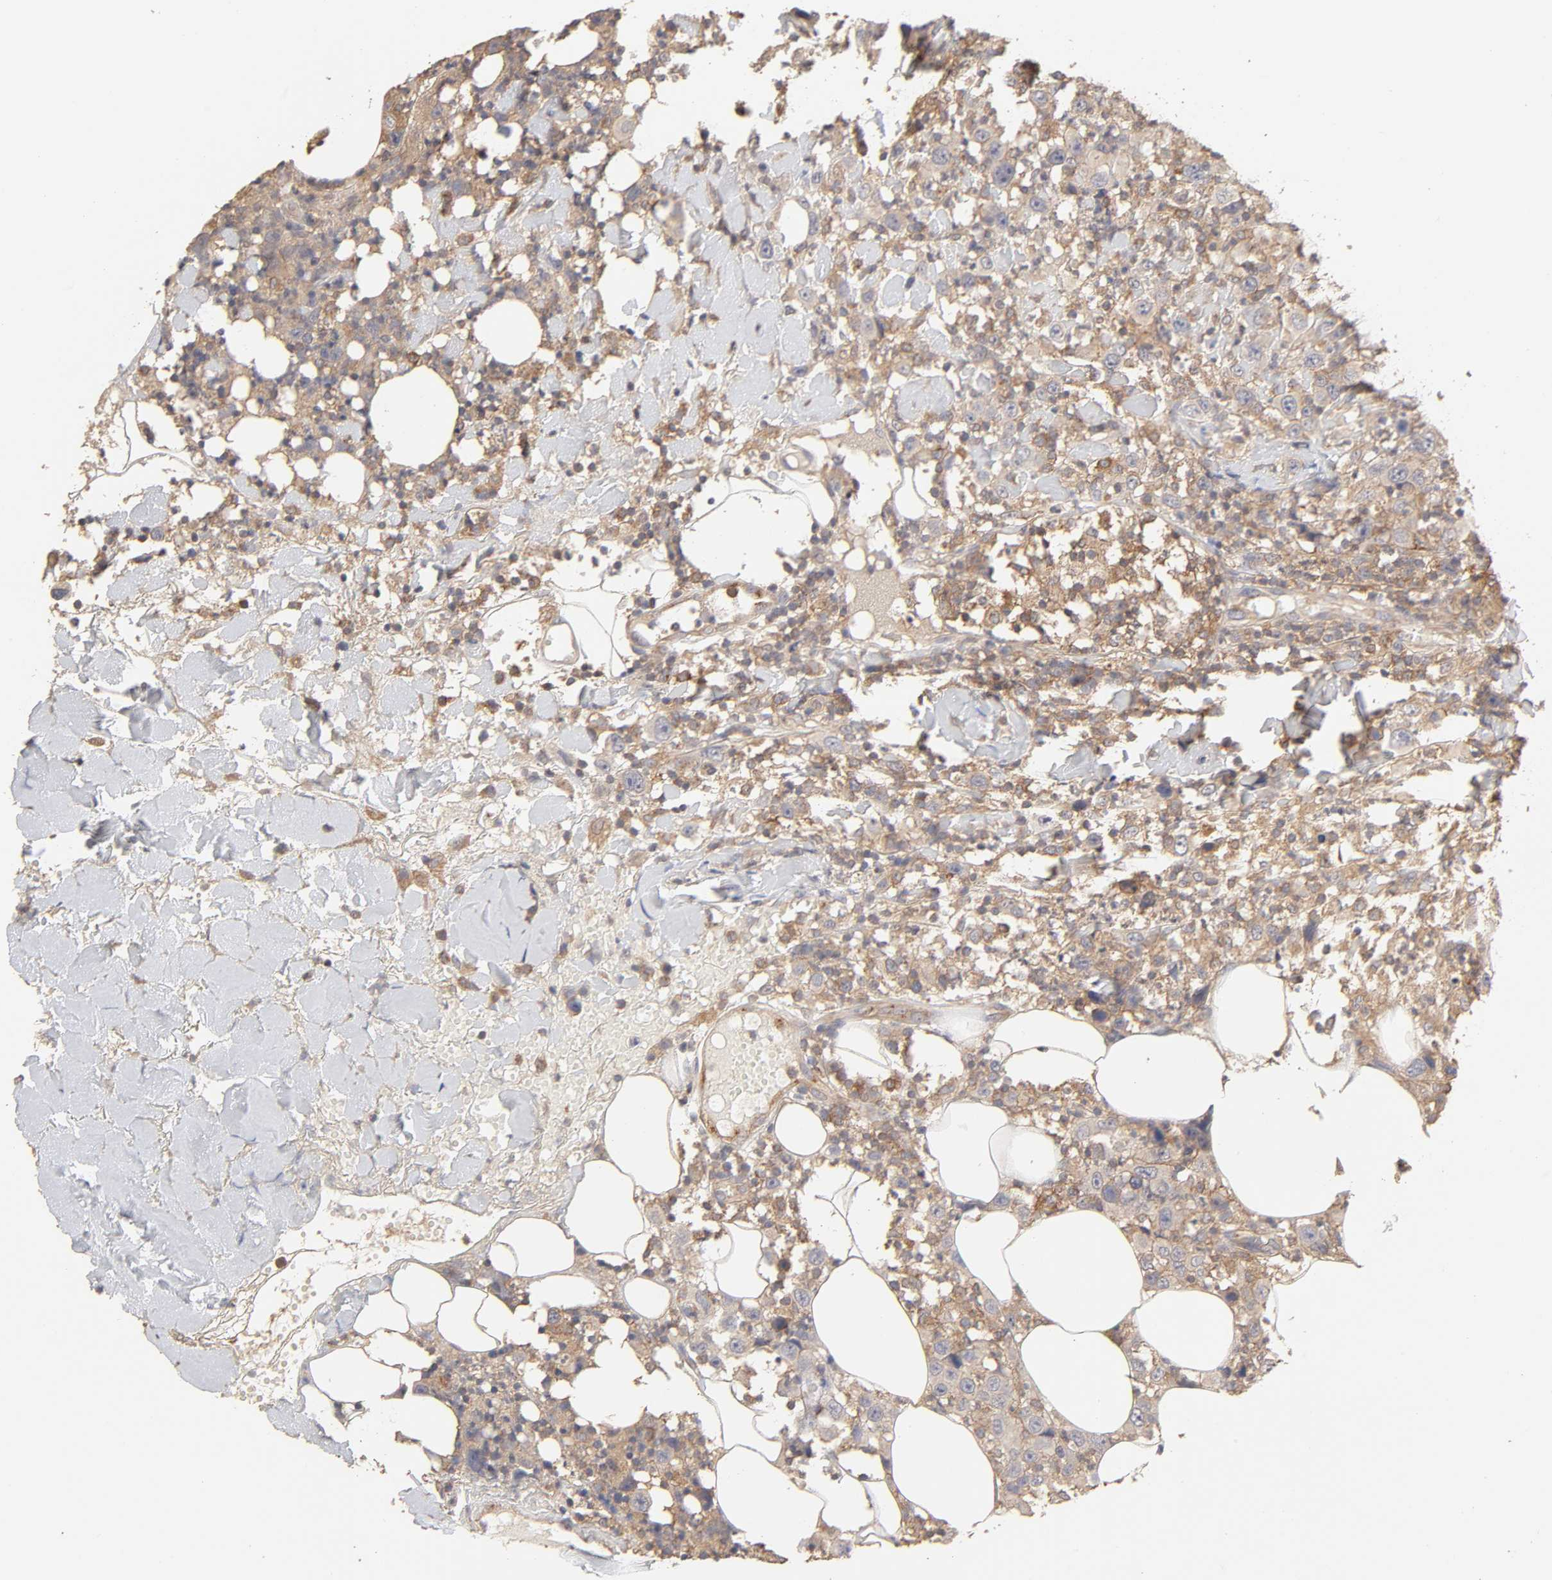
{"staining": {"intensity": "moderate", "quantity": "25%-75%", "location": "cytoplasmic/membranous"}, "tissue": "thyroid cancer", "cell_type": "Tumor cells", "image_type": "cancer", "snomed": [{"axis": "morphology", "description": "Carcinoma, NOS"}, {"axis": "topography", "description": "Thyroid gland"}], "caption": "A brown stain highlights moderate cytoplasmic/membranous expression of a protein in human thyroid carcinoma tumor cells.", "gene": "AP1G2", "patient": {"sex": "female", "age": 77}}